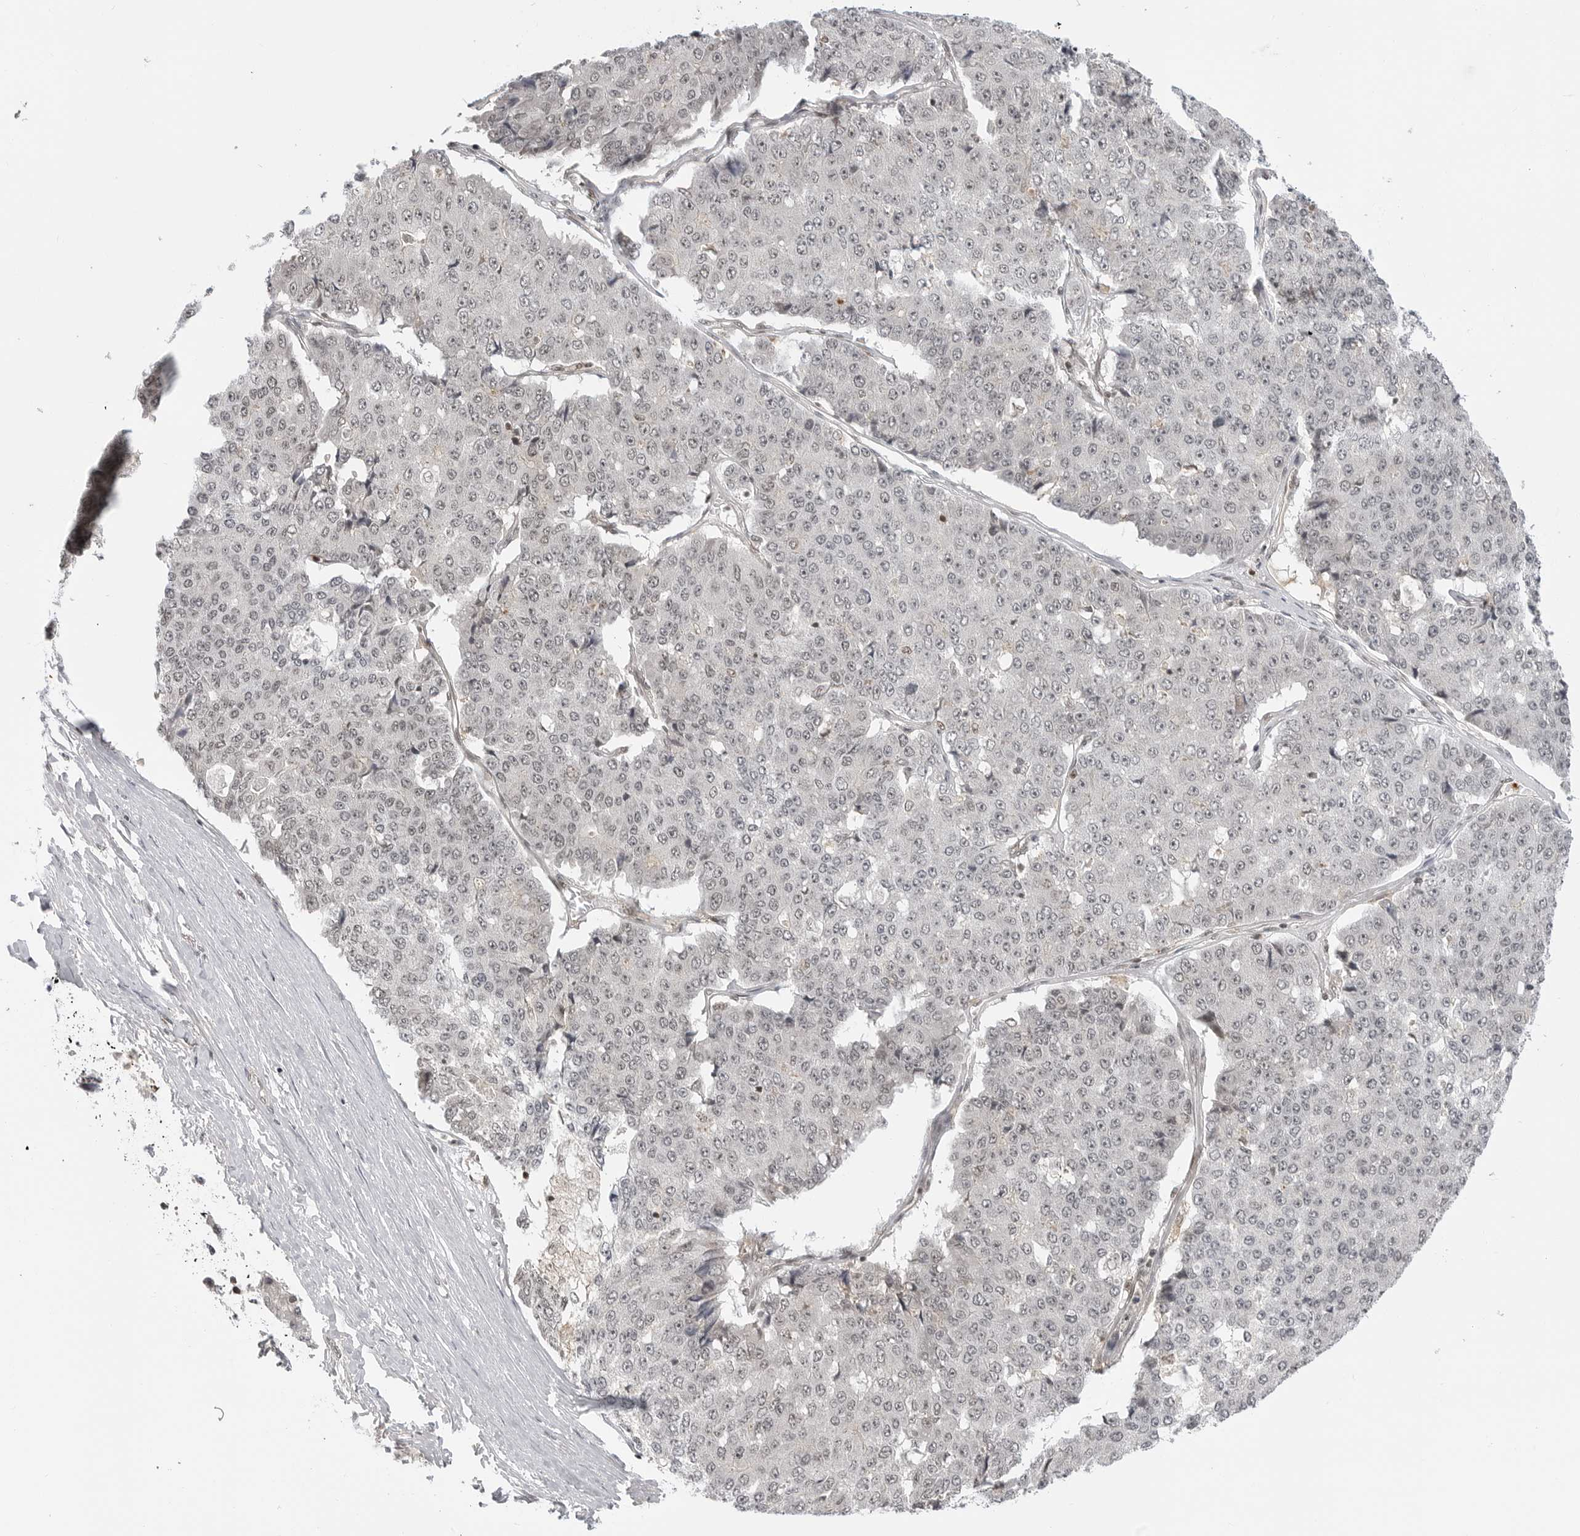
{"staining": {"intensity": "weak", "quantity": "<25%", "location": "nuclear"}, "tissue": "pancreatic cancer", "cell_type": "Tumor cells", "image_type": "cancer", "snomed": [{"axis": "morphology", "description": "Adenocarcinoma, NOS"}, {"axis": "topography", "description": "Pancreas"}], "caption": "High magnification brightfield microscopy of adenocarcinoma (pancreatic) stained with DAB (3,3'-diaminobenzidine) (brown) and counterstained with hematoxylin (blue): tumor cells show no significant expression.", "gene": "C8orf33", "patient": {"sex": "male", "age": 50}}